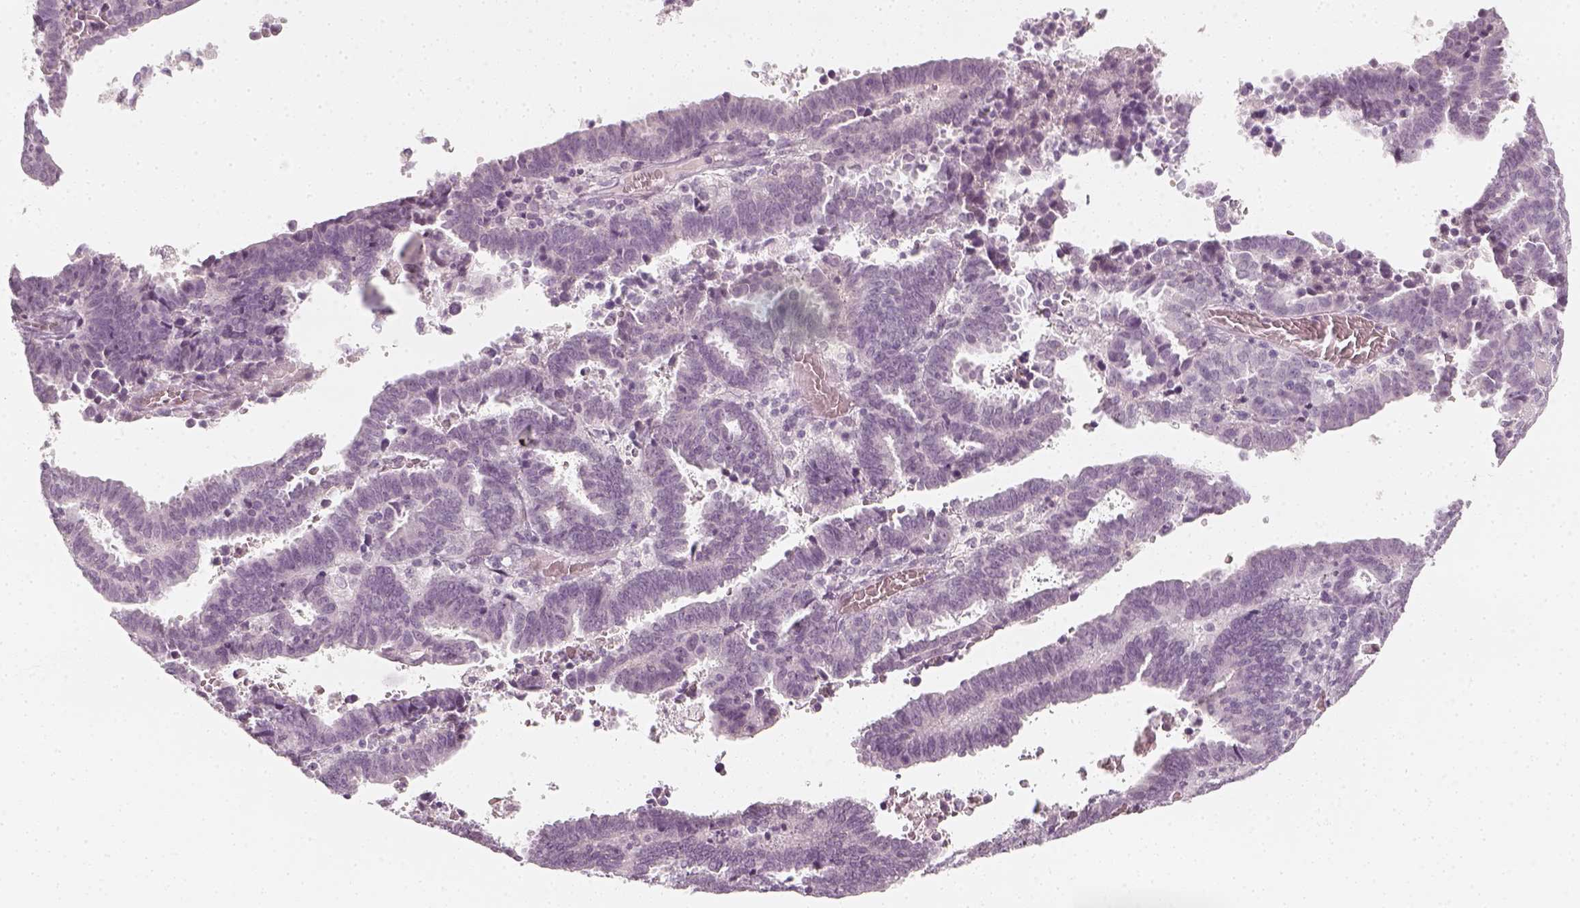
{"staining": {"intensity": "negative", "quantity": "none", "location": "none"}, "tissue": "endometrial cancer", "cell_type": "Tumor cells", "image_type": "cancer", "snomed": [{"axis": "morphology", "description": "Adenocarcinoma, NOS"}, {"axis": "topography", "description": "Uterus"}], "caption": "Tumor cells show no significant protein staining in adenocarcinoma (endometrial). Nuclei are stained in blue.", "gene": "KRTAP2-1", "patient": {"sex": "female", "age": 83}}